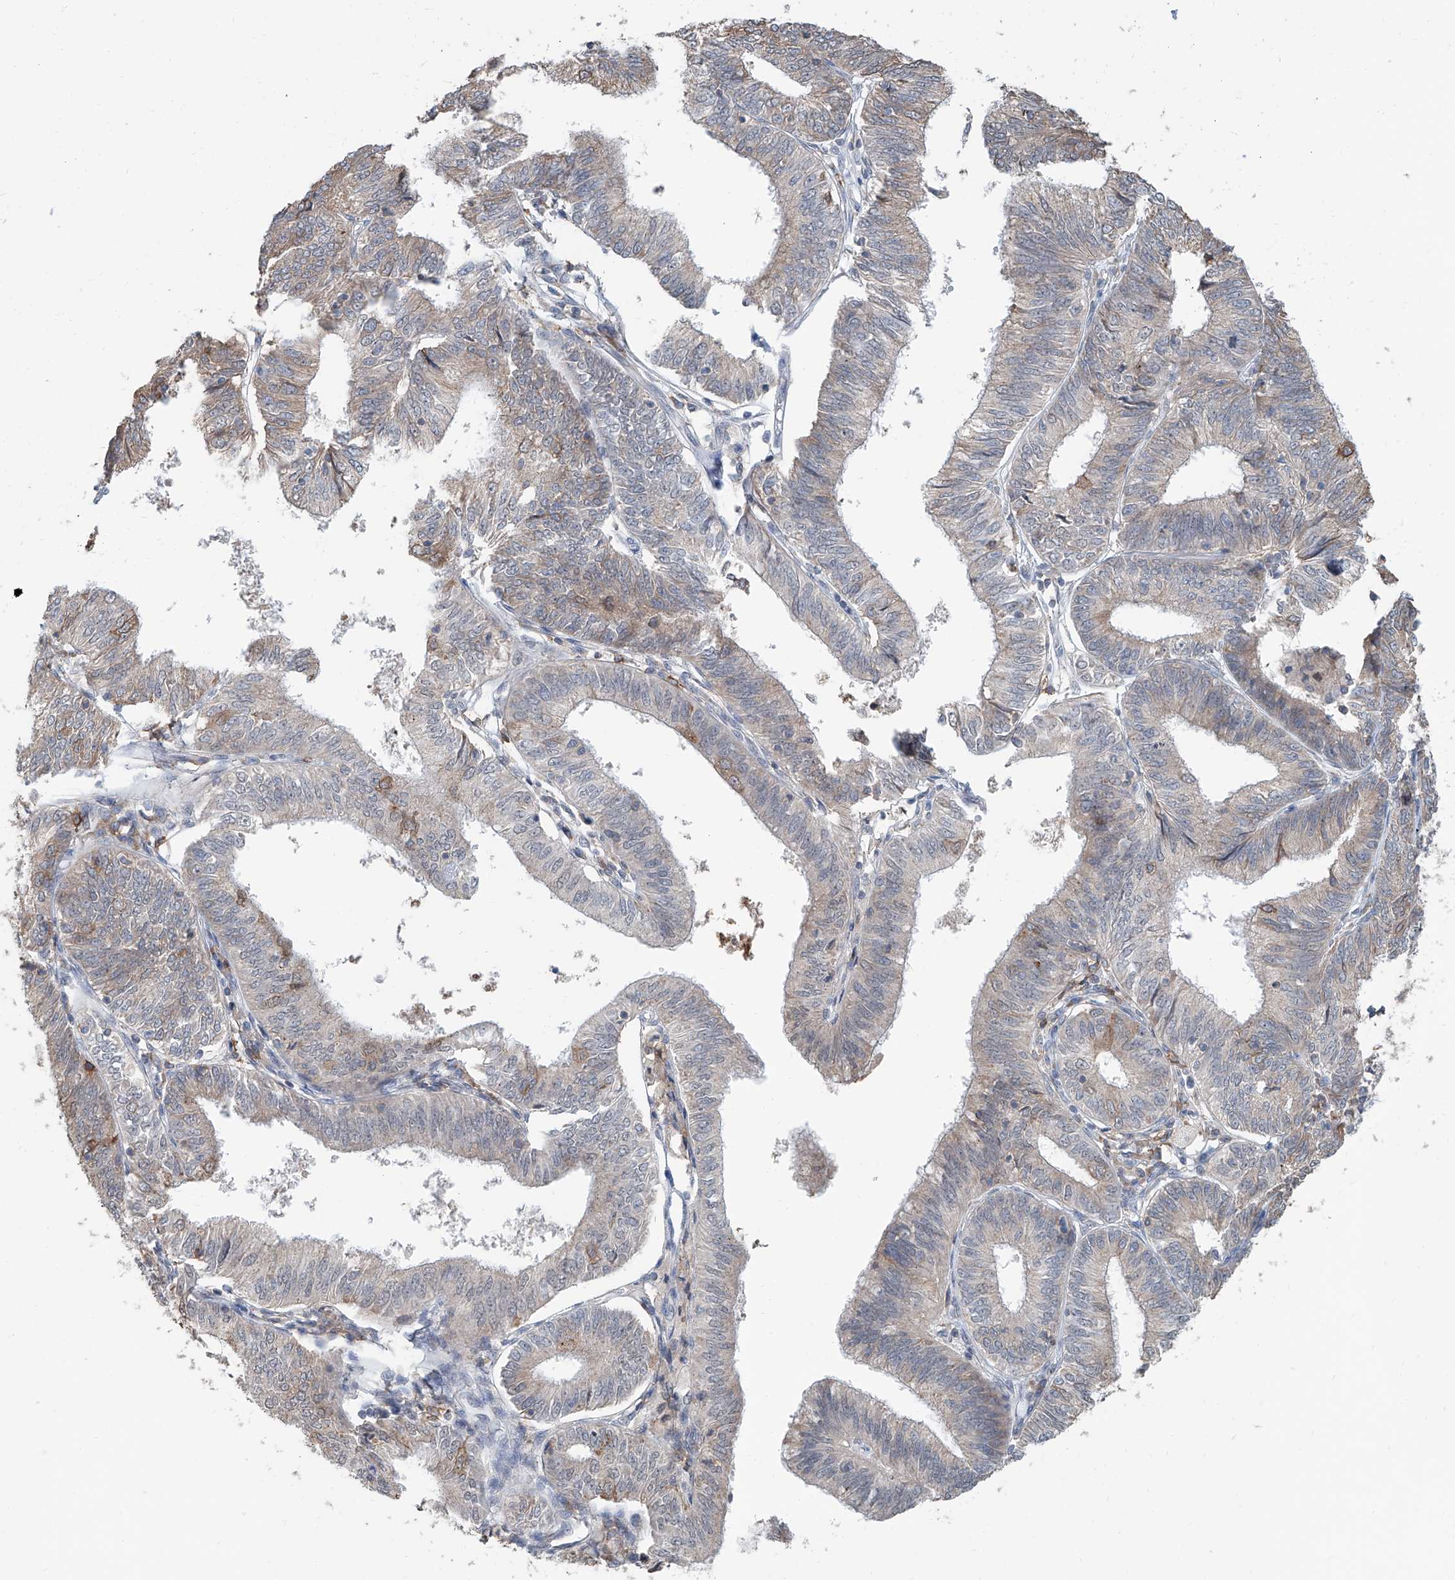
{"staining": {"intensity": "weak", "quantity": "25%-75%", "location": "cytoplasmic/membranous"}, "tissue": "endometrial cancer", "cell_type": "Tumor cells", "image_type": "cancer", "snomed": [{"axis": "morphology", "description": "Adenocarcinoma, NOS"}, {"axis": "topography", "description": "Endometrium"}], "caption": "Human endometrial cancer stained with a brown dye shows weak cytoplasmic/membranous positive positivity in approximately 25%-75% of tumor cells.", "gene": "KCNK10", "patient": {"sex": "female", "age": 51}}